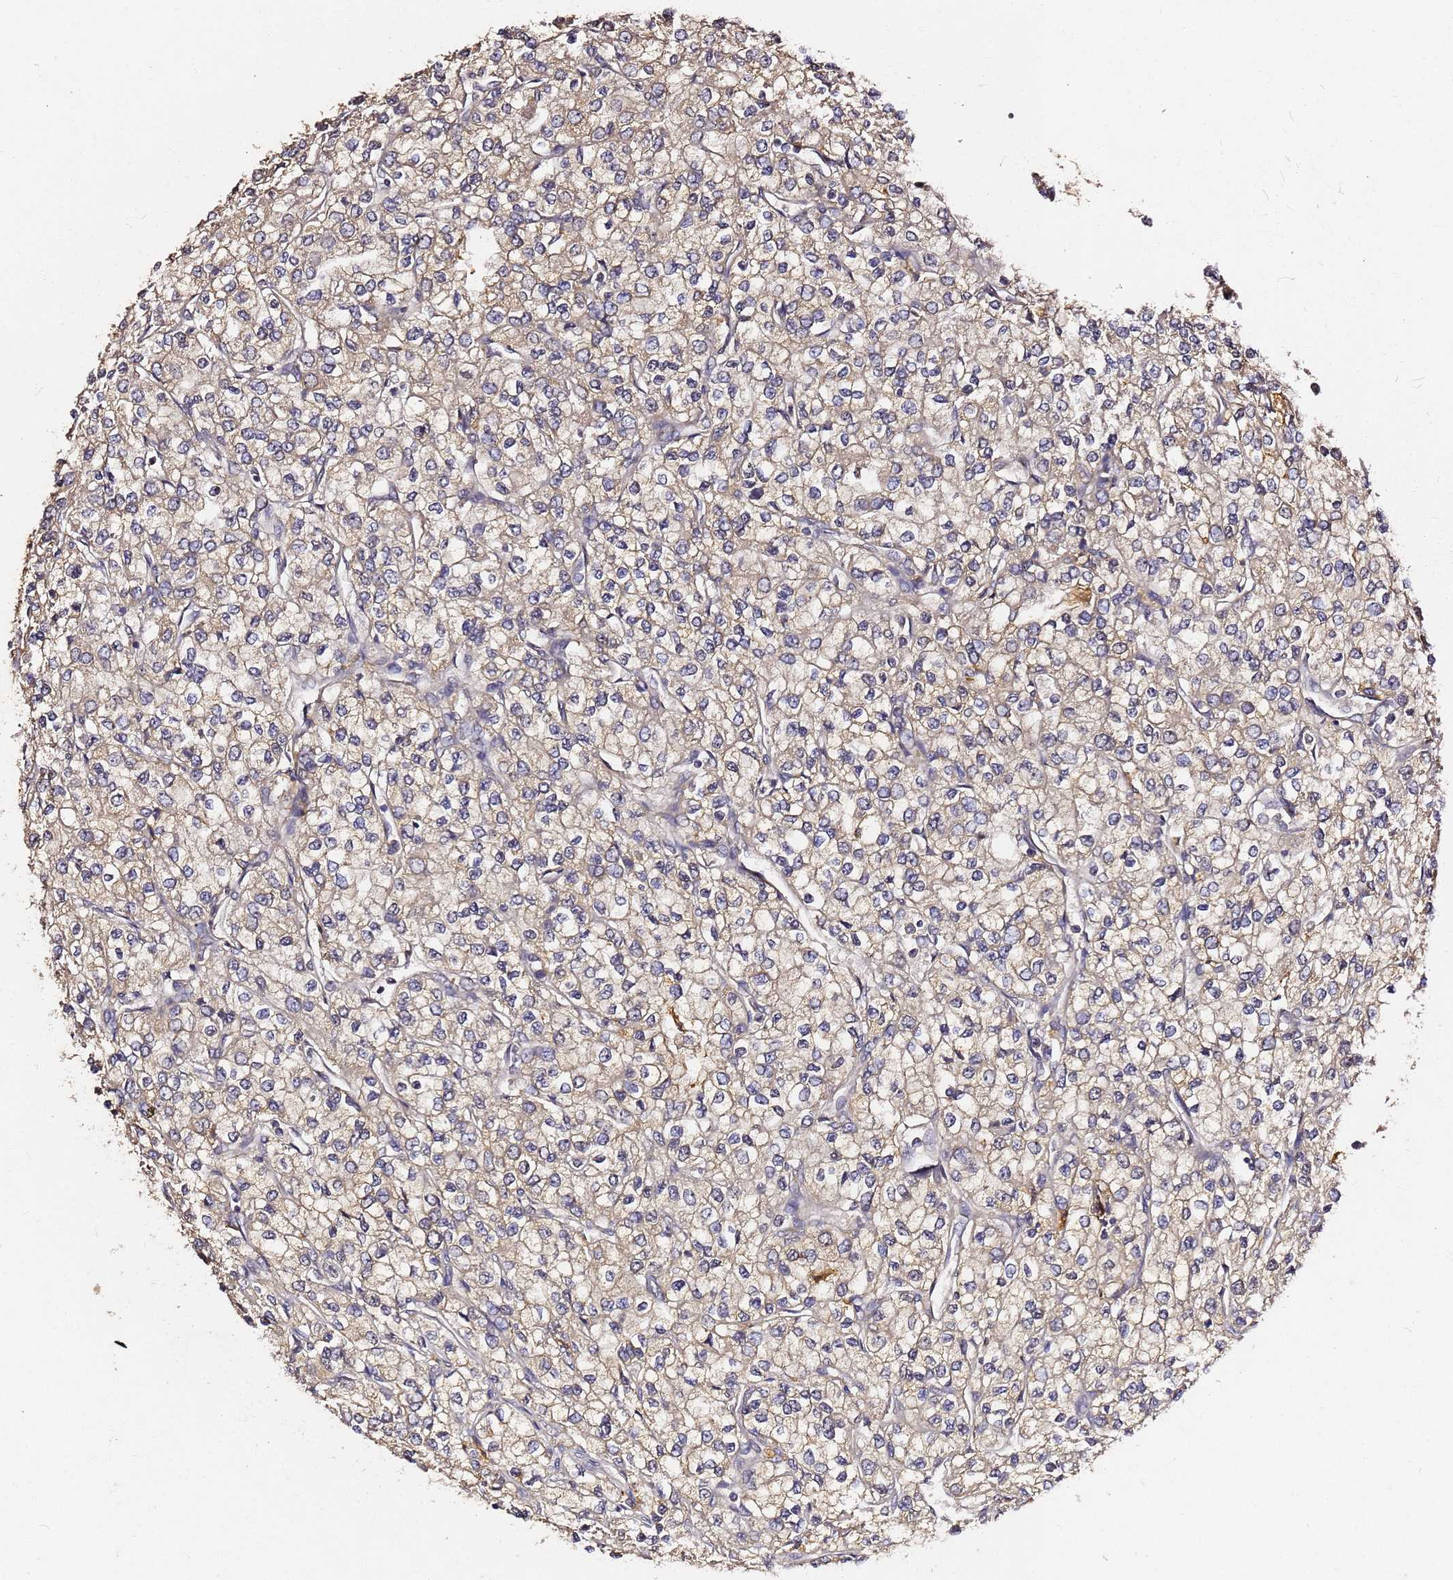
{"staining": {"intensity": "weak", "quantity": "<25%", "location": "cytoplasmic/membranous"}, "tissue": "renal cancer", "cell_type": "Tumor cells", "image_type": "cancer", "snomed": [{"axis": "morphology", "description": "Adenocarcinoma, NOS"}, {"axis": "topography", "description": "Kidney"}], "caption": "Immunohistochemistry (IHC) photomicrograph of neoplastic tissue: human renal cancer stained with DAB demonstrates no significant protein staining in tumor cells.", "gene": "C6orf136", "patient": {"sex": "male", "age": 80}}